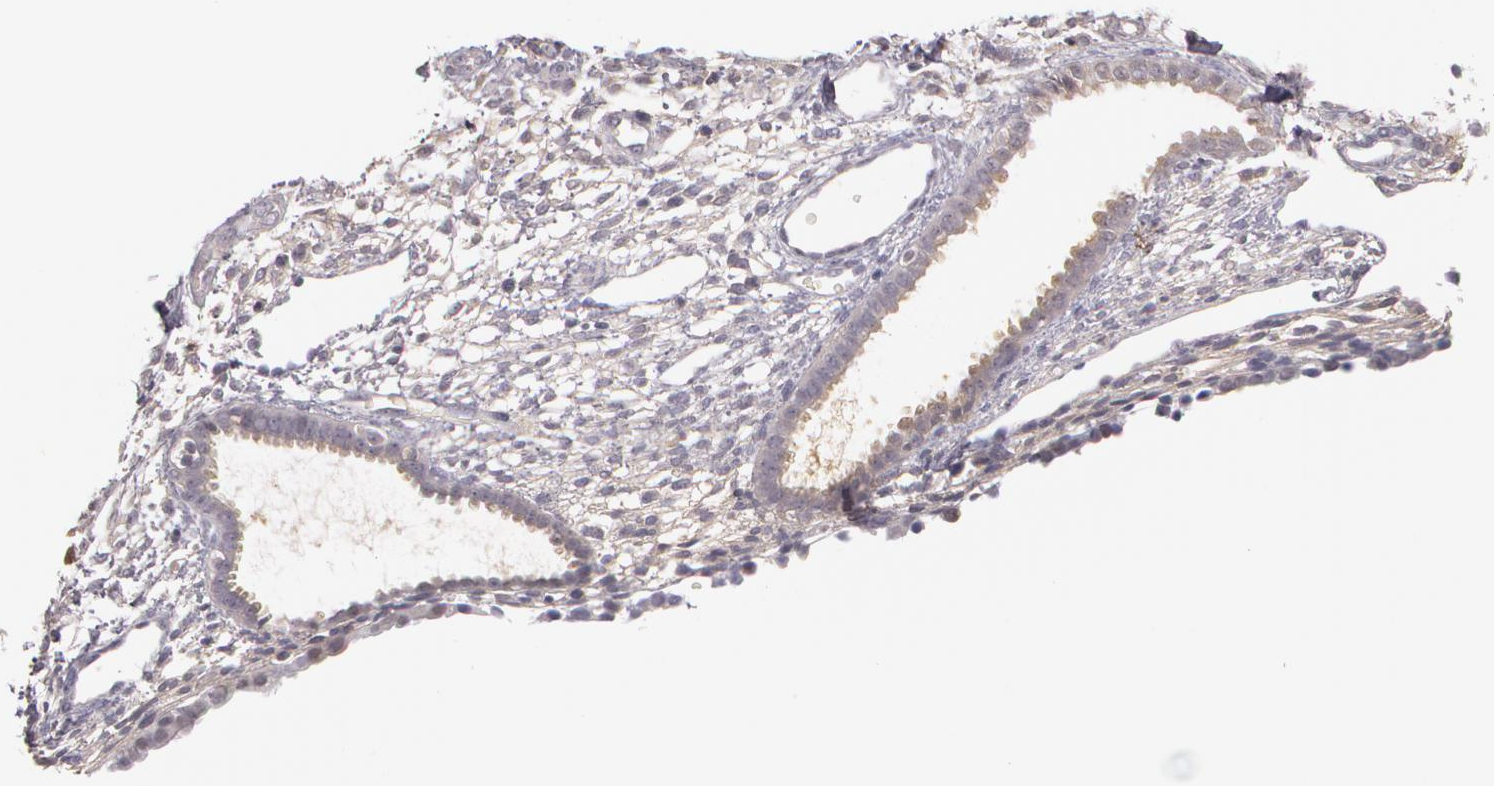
{"staining": {"intensity": "negative", "quantity": "none", "location": "none"}, "tissue": "endometrium", "cell_type": "Cells in endometrial stroma", "image_type": "normal", "snomed": [{"axis": "morphology", "description": "Normal tissue, NOS"}, {"axis": "topography", "description": "Endometrium"}], "caption": "Immunohistochemistry of unremarkable endometrium displays no positivity in cells in endometrial stroma. (DAB immunohistochemistry, high magnification).", "gene": "LRG1", "patient": {"sex": "female", "age": 72}}